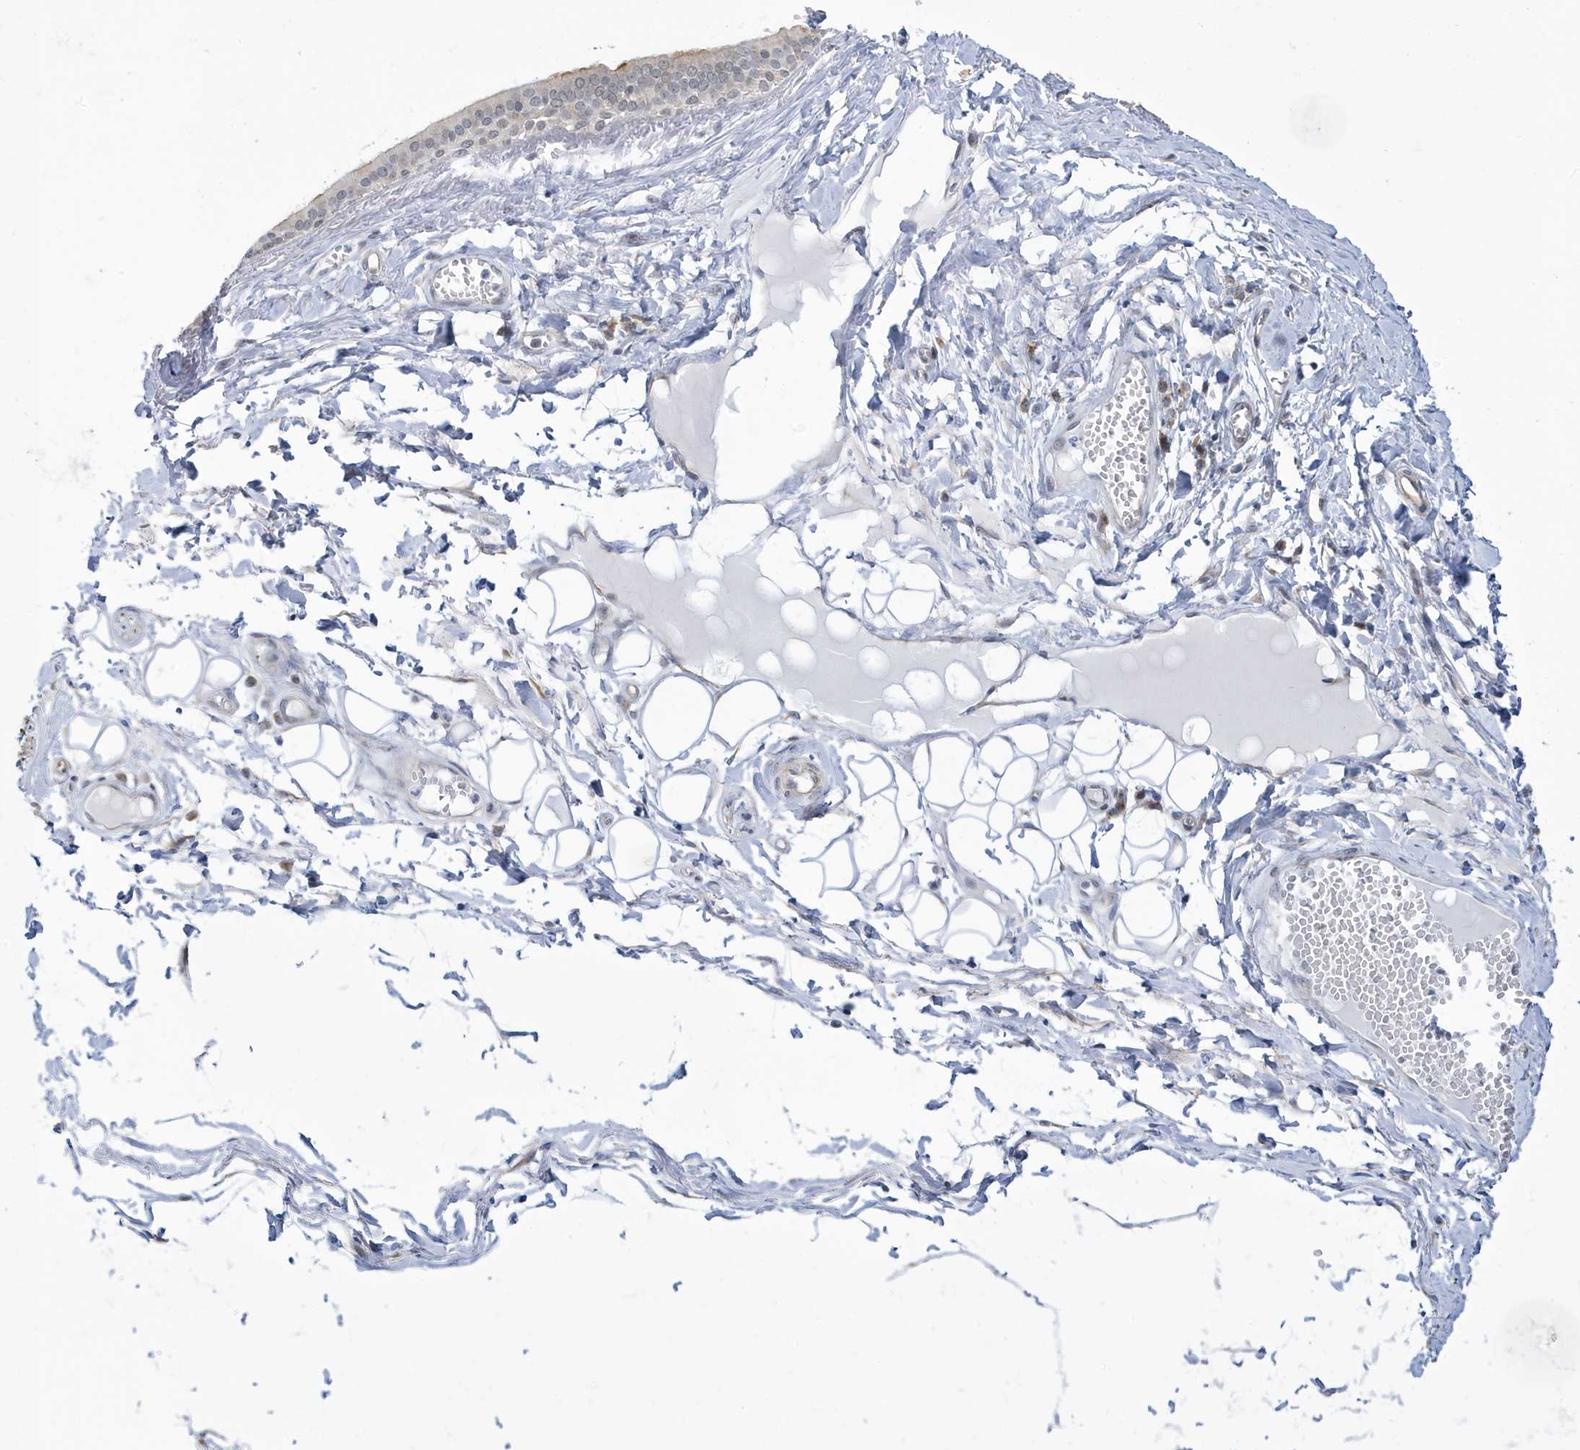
{"staining": {"intensity": "negative", "quantity": "none", "location": "none"}, "tissue": "adipose tissue", "cell_type": "Adipocytes", "image_type": "normal", "snomed": [{"axis": "morphology", "description": "Normal tissue, NOS"}, {"axis": "morphology", "description": "Inflammation, NOS"}, {"axis": "topography", "description": "Salivary gland"}, {"axis": "topography", "description": "Peripheral nerve tissue"}], "caption": "This is an immunohistochemistry (IHC) micrograph of benign human adipose tissue. There is no expression in adipocytes.", "gene": "ZNF654", "patient": {"sex": "female", "age": 75}}